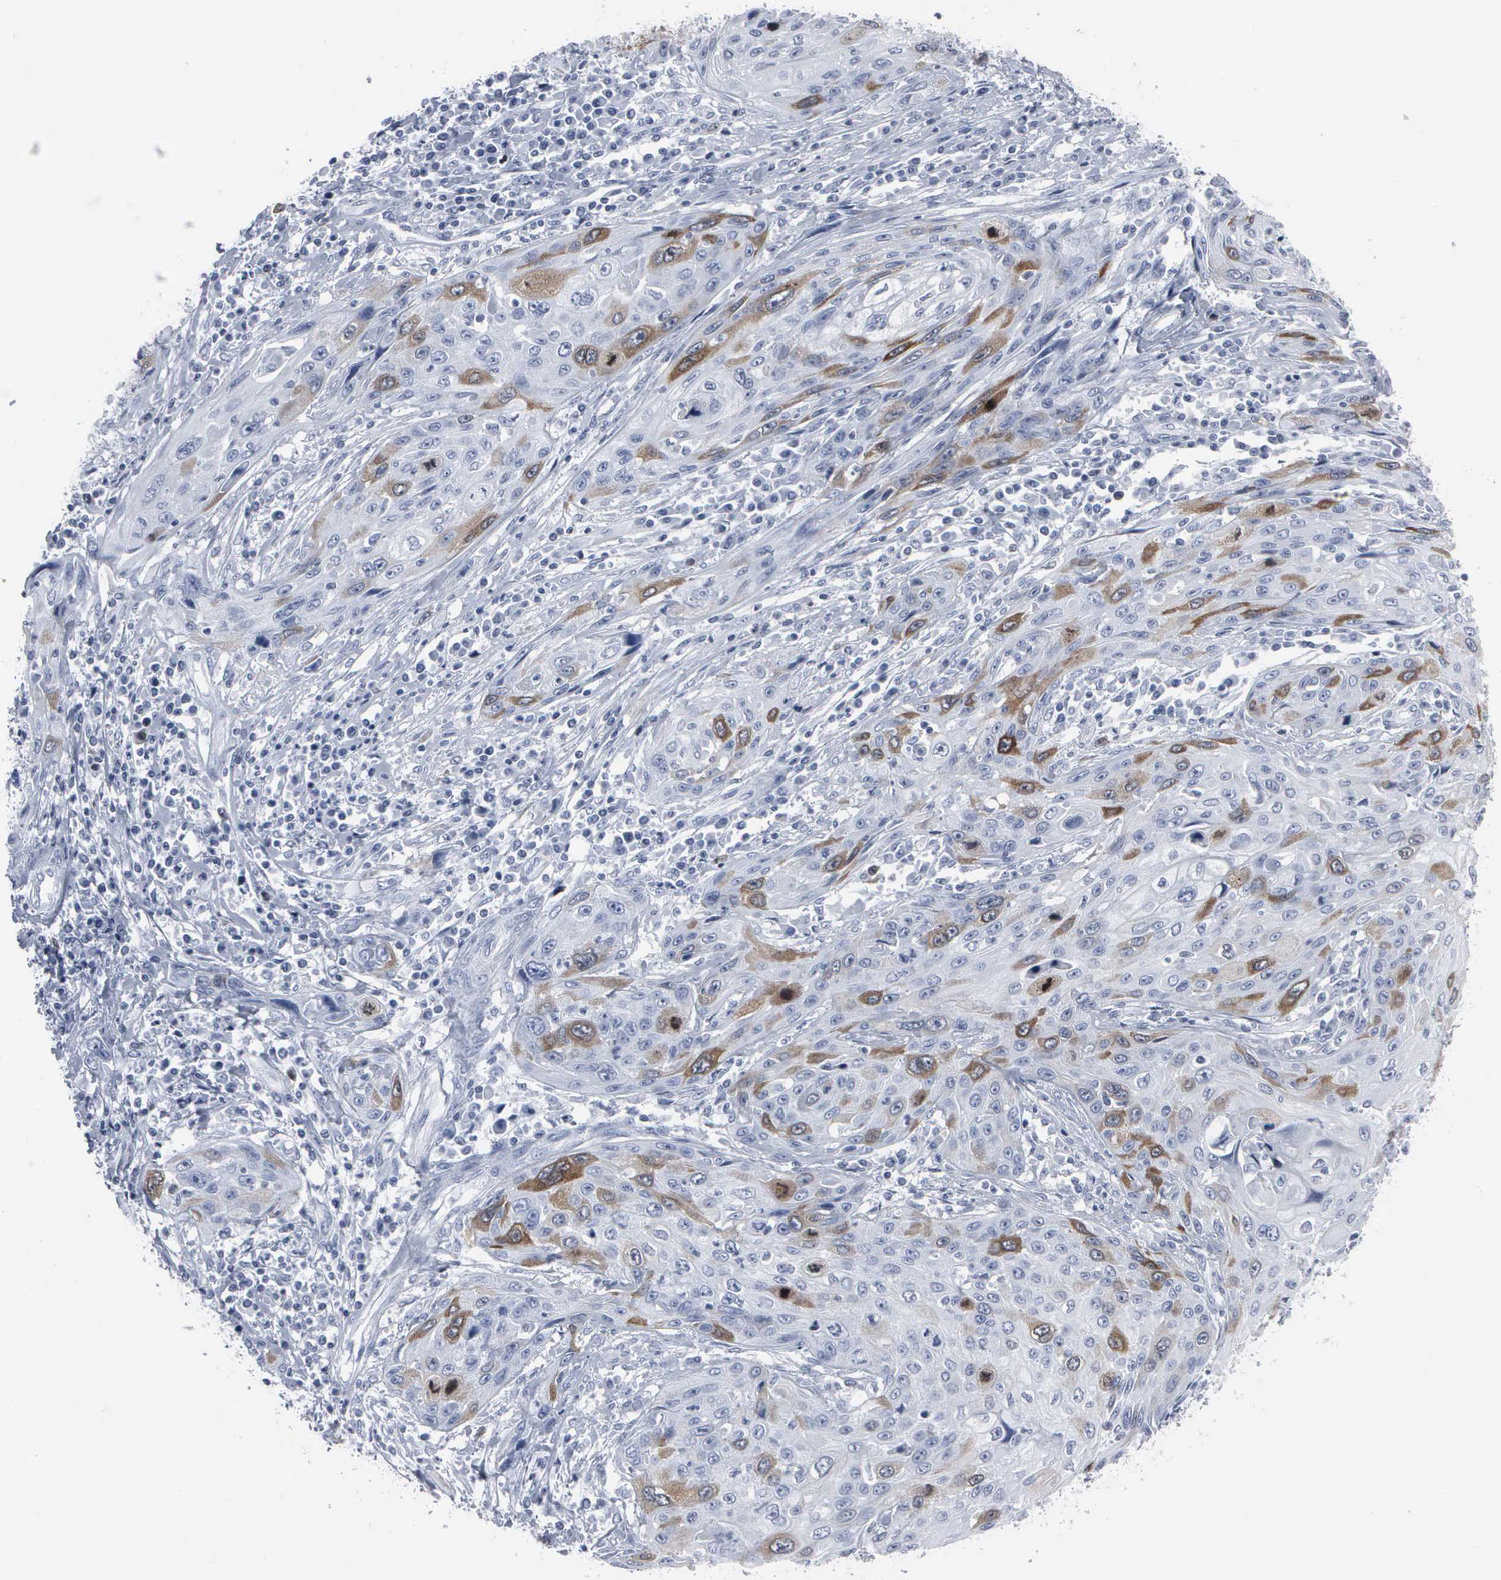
{"staining": {"intensity": "moderate", "quantity": "<25%", "location": "cytoplasmic/membranous,nuclear"}, "tissue": "cervical cancer", "cell_type": "Tumor cells", "image_type": "cancer", "snomed": [{"axis": "morphology", "description": "Squamous cell carcinoma, NOS"}, {"axis": "topography", "description": "Cervix"}], "caption": "This is an image of IHC staining of cervical cancer (squamous cell carcinoma), which shows moderate positivity in the cytoplasmic/membranous and nuclear of tumor cells.", "gene": "CCNB1", "patient": {"sex": "female", "age": 32}}